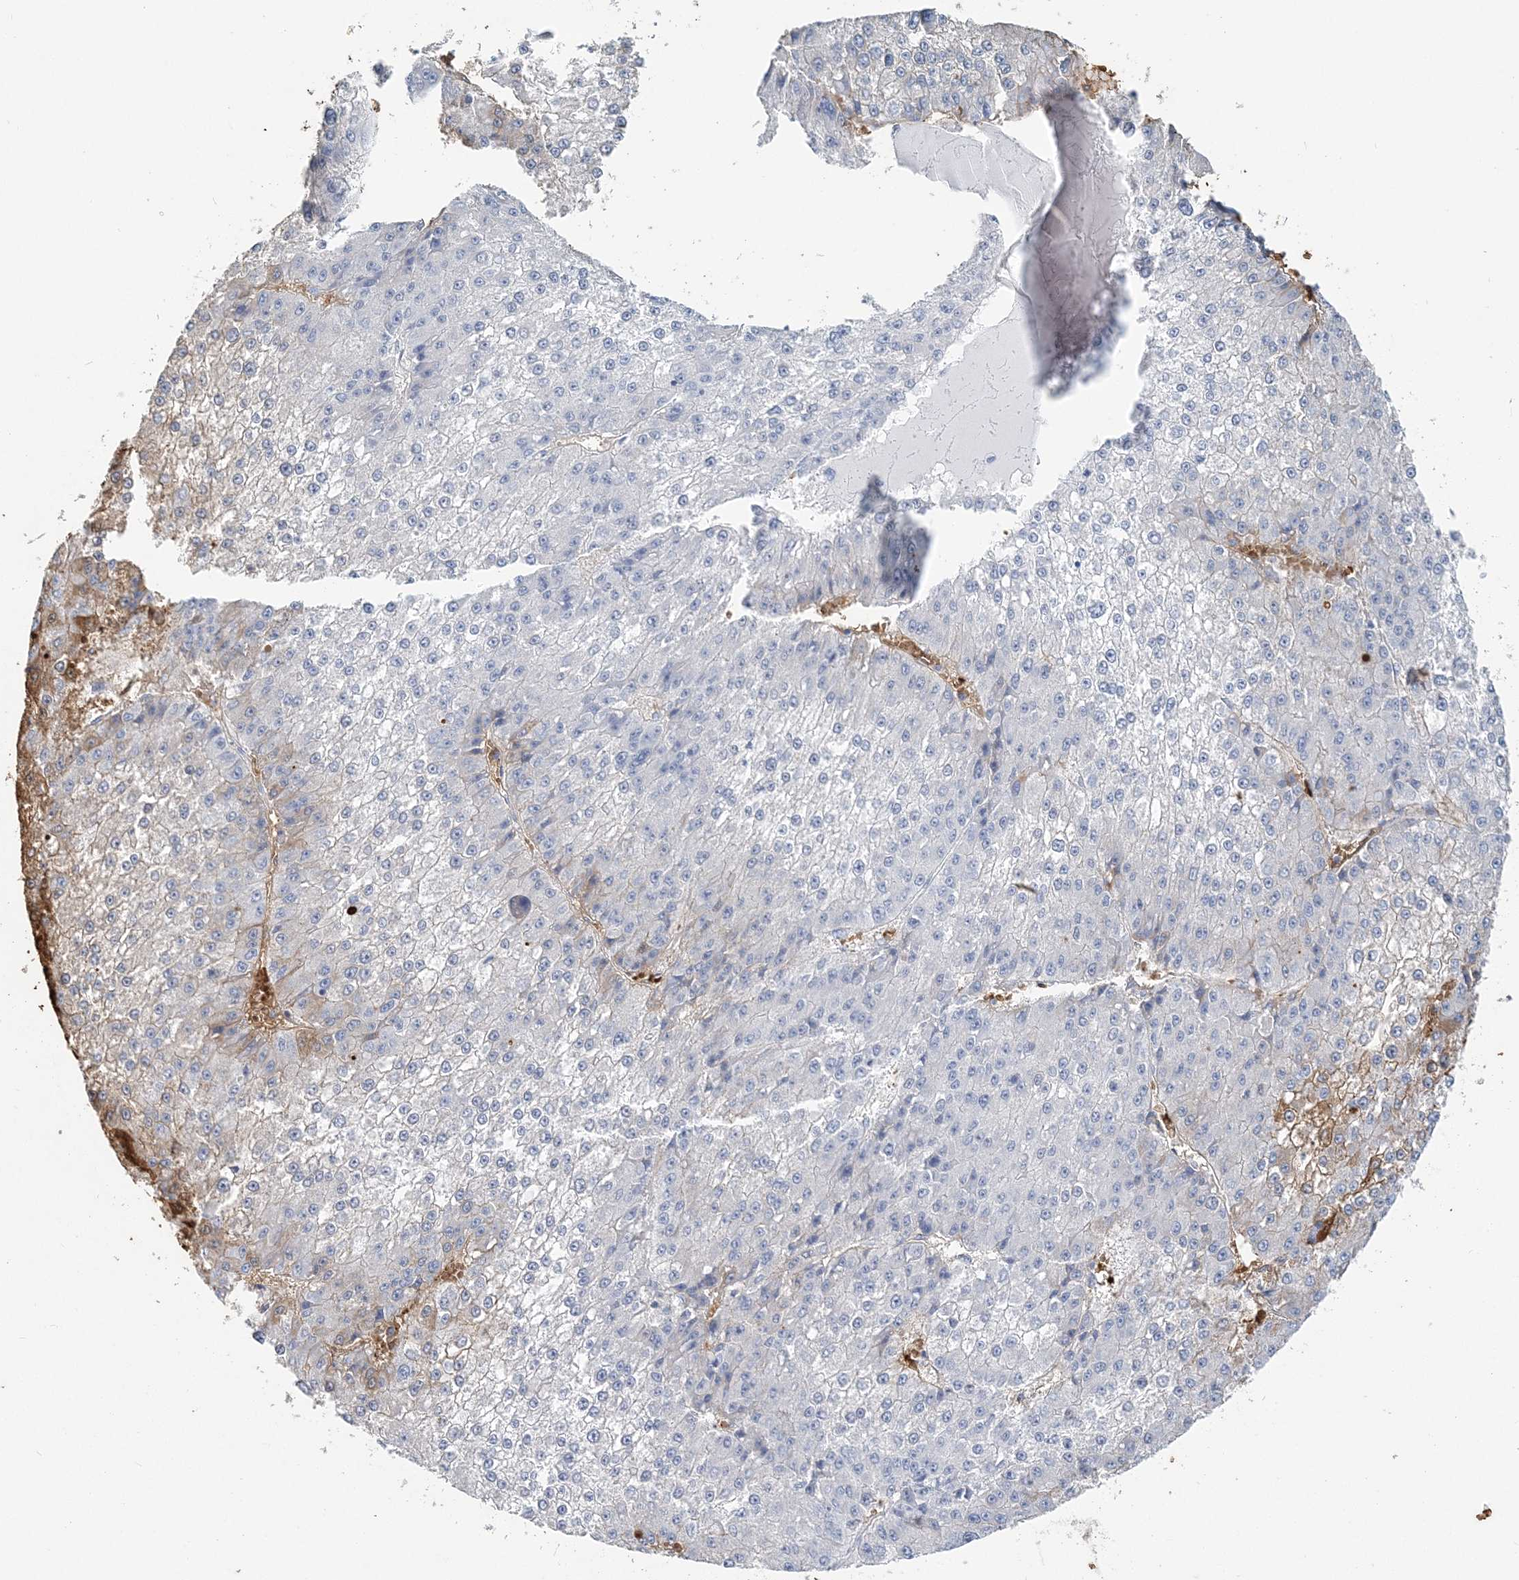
{"staining": {"intensity": "negative", "quantity": "none", "location": "none"}, "tissue": "liver cancer", "cell_type": "Tumor cells", "image_type": "cancer", "snomed": [{"axis": "morphology", "description": "Carcinoma, Hepatocellular, NOS"}, {"axis": "topography", "description": "Liver"}], "caption": "DAB (3,3'-diaminobenzidine) immunohistochemical staining of human liver cancer displays no significant expression in tumor cells. (Immunohistochemistry, brightfield microscopy, high magnification).", "gene": "HBD", "patient": {"sex": "female", "age": 73}}